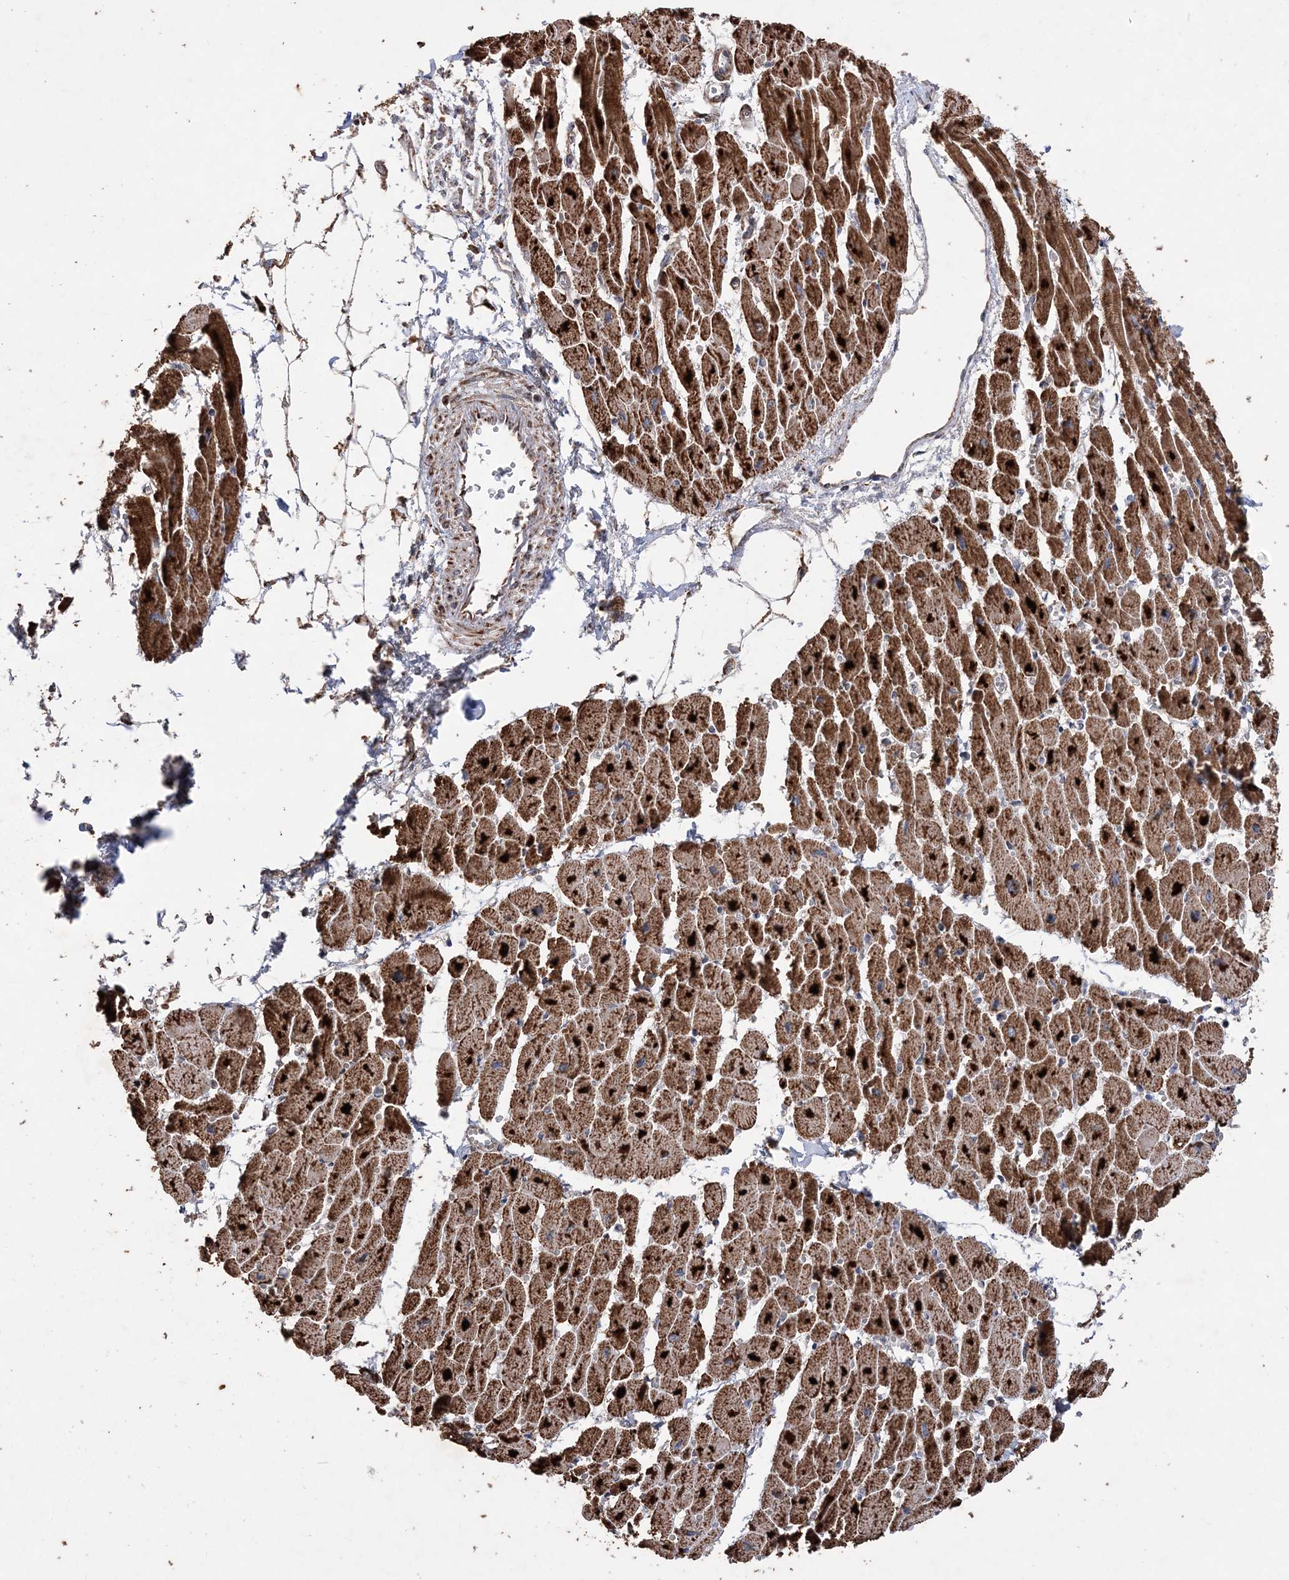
{"staining": {"intensity": "strong", "quantity": ">75%", "location": "cytoplasmic/membranous"}, "tissue": "heart muscle", "cell_type": "Cardiomyocytes", "image_type": "normal", "snomed": [{"axis": "morphology", "description": "Normal tissue, NOS"}, {"axis": "topography", "description": "Heart"}], "caption": "Immunohistochemistry (IHC) (DAB) staining of benign heart muscle demonstrates strong cytoplasmic/membranous protein staining in approximately >75% of cardiomyocytes.", "gene": "POC5", "patient": {"sex": "female", "age": 54}}